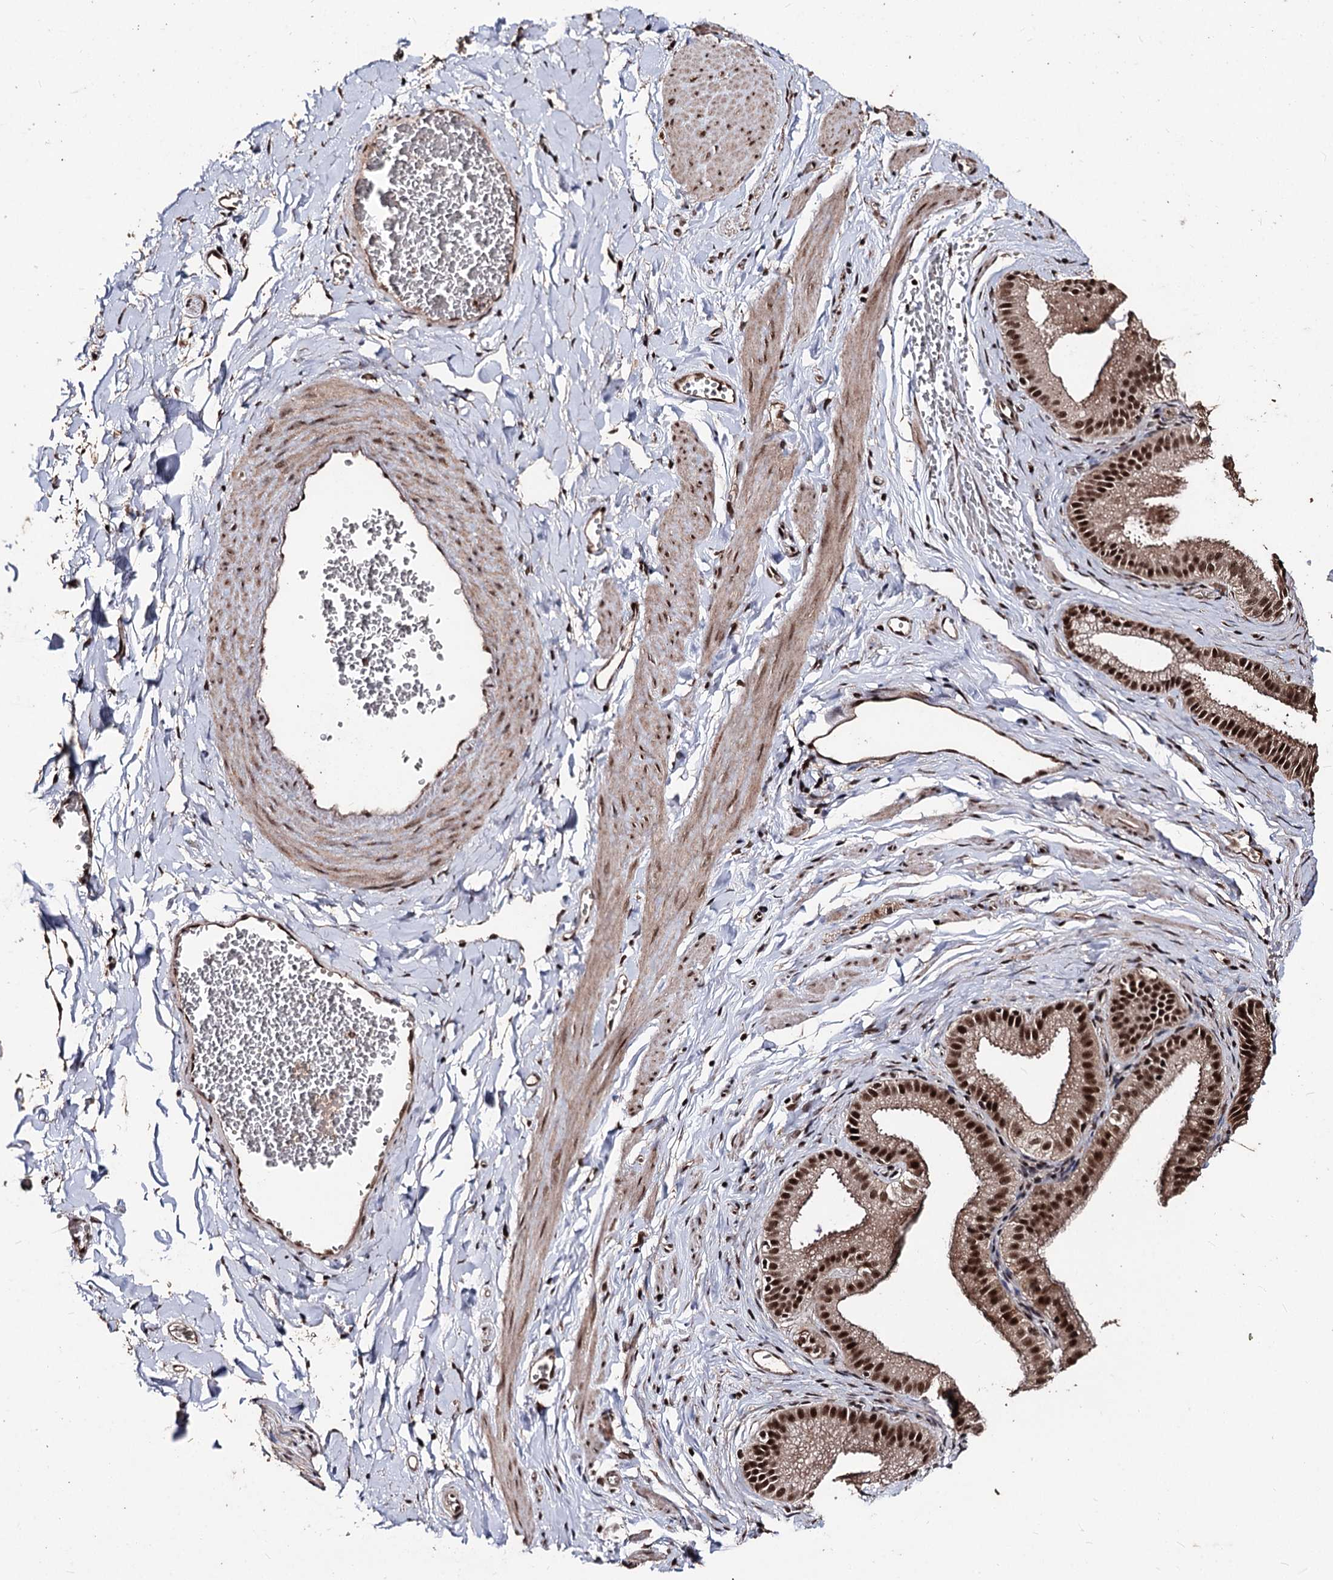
{"staining": {"intensity": "moderate", "quantity": ">75%", "location": "nuclear"}, "tissue": "adipose tissue", "cell_type": "Adipocytes", "image_type": "normal", "snomed": [{"axis": "morphology", "description": "Normal tissue, NOS"}, {"axis": "topography", "description": "Gallbladder"}, {"axis": "topography", "description": "Peripheral nerve tissue"}], "caption": "This histopathology image shows immunohistochemistry (IHC) staining of unremarkable human adipose tissue, with medium moderate nuclear positivity in about >75% of adipocytes.", "gene": "U2SURP", "patient": {"sex": "male", "age": 38}}